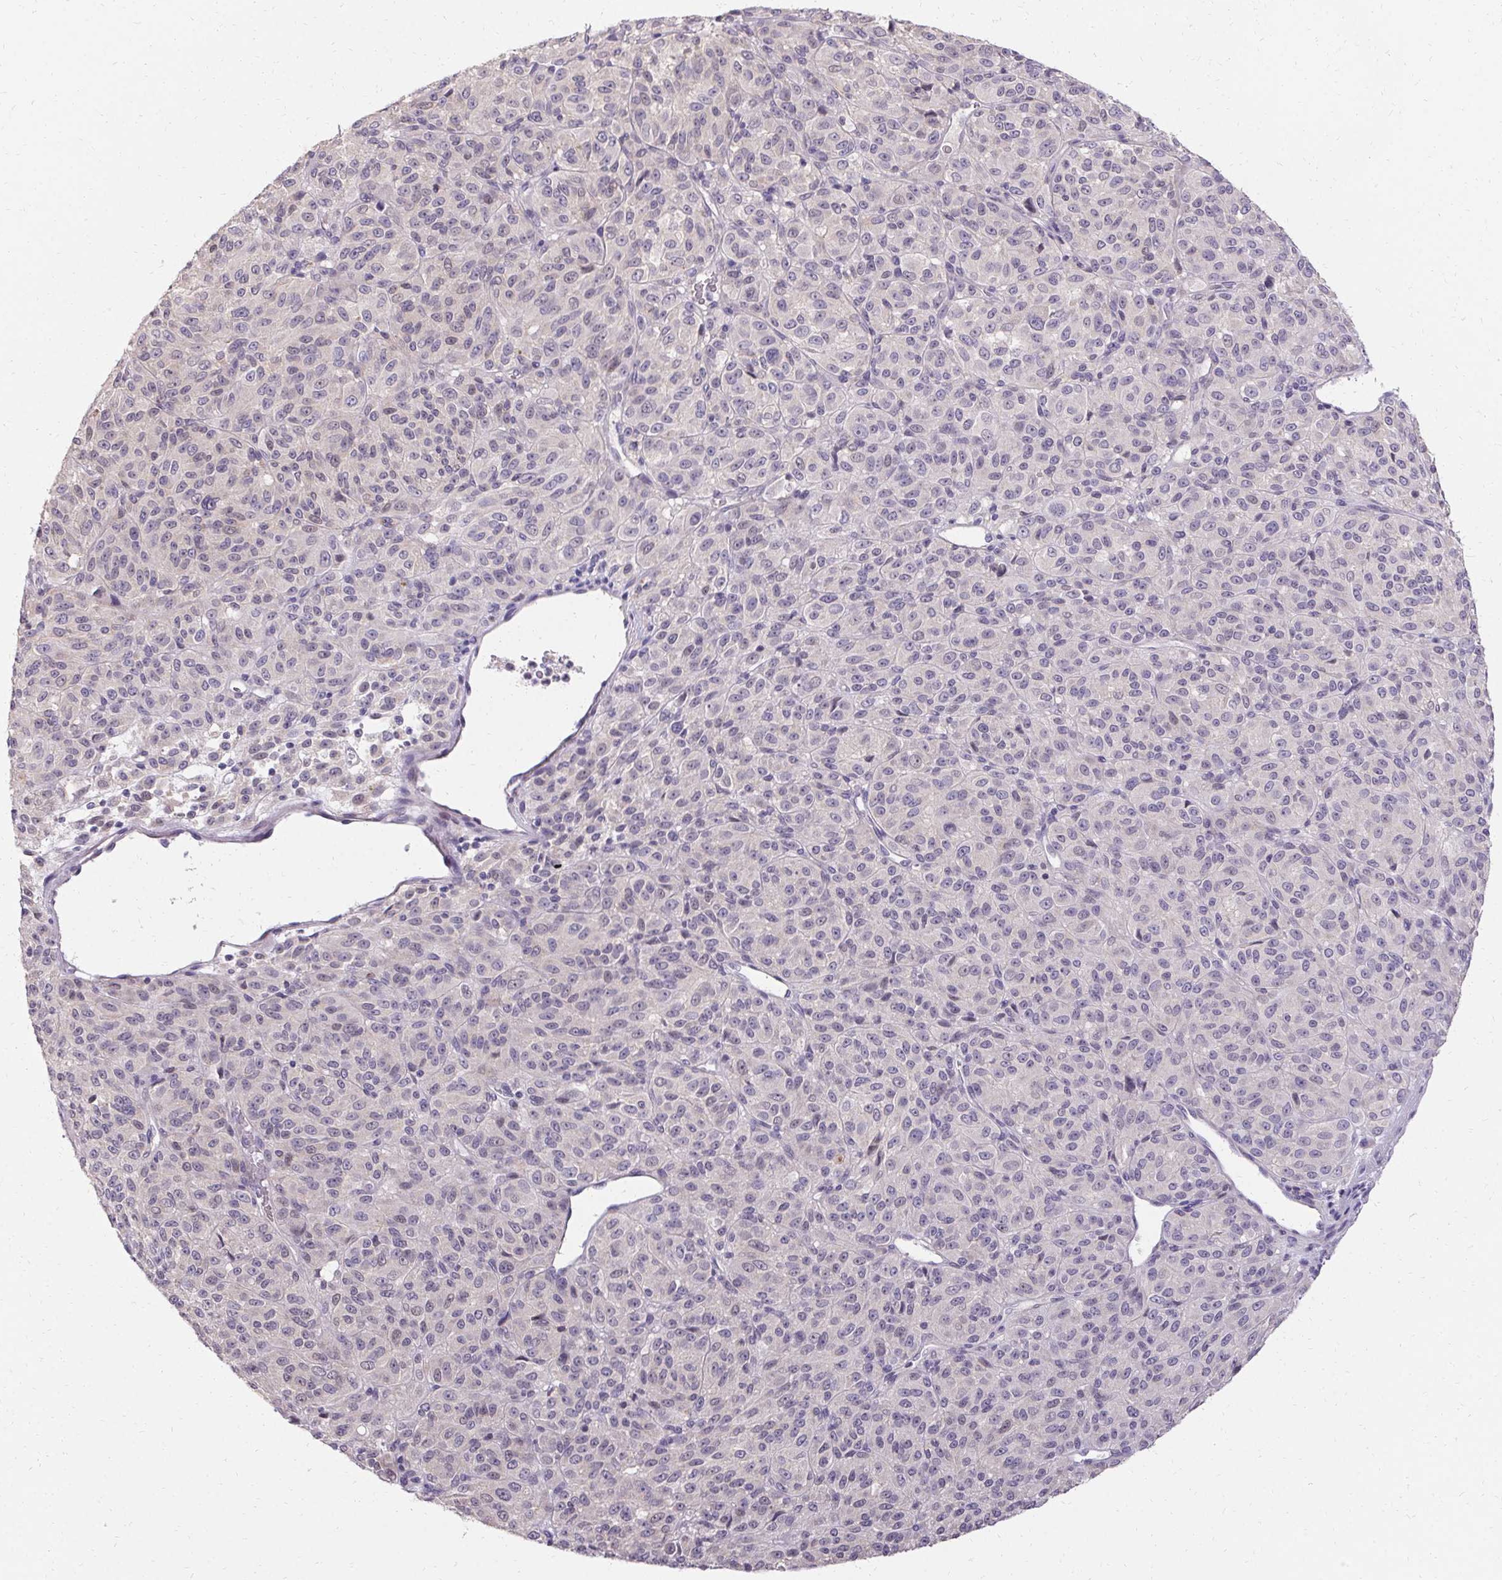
{"staining": {"intensity": "negative", "quantity": "none", "location": "none"}, "tissue": "melanoma", "cell_type": "Tumor cells", "image_type": "cancer", "snomed": [{"axis": "morphology", "description": "Malignant melanoma, Metastatic site"}, {"axis": "topography", "description": "Brain"}], "caption": "Protein analysis of malignant melanoma (metastatic site) demonstrates no significant staining in tumor cells.", "gene": "HSD17B3", "patient": {"sex": "female", "age": 56}}